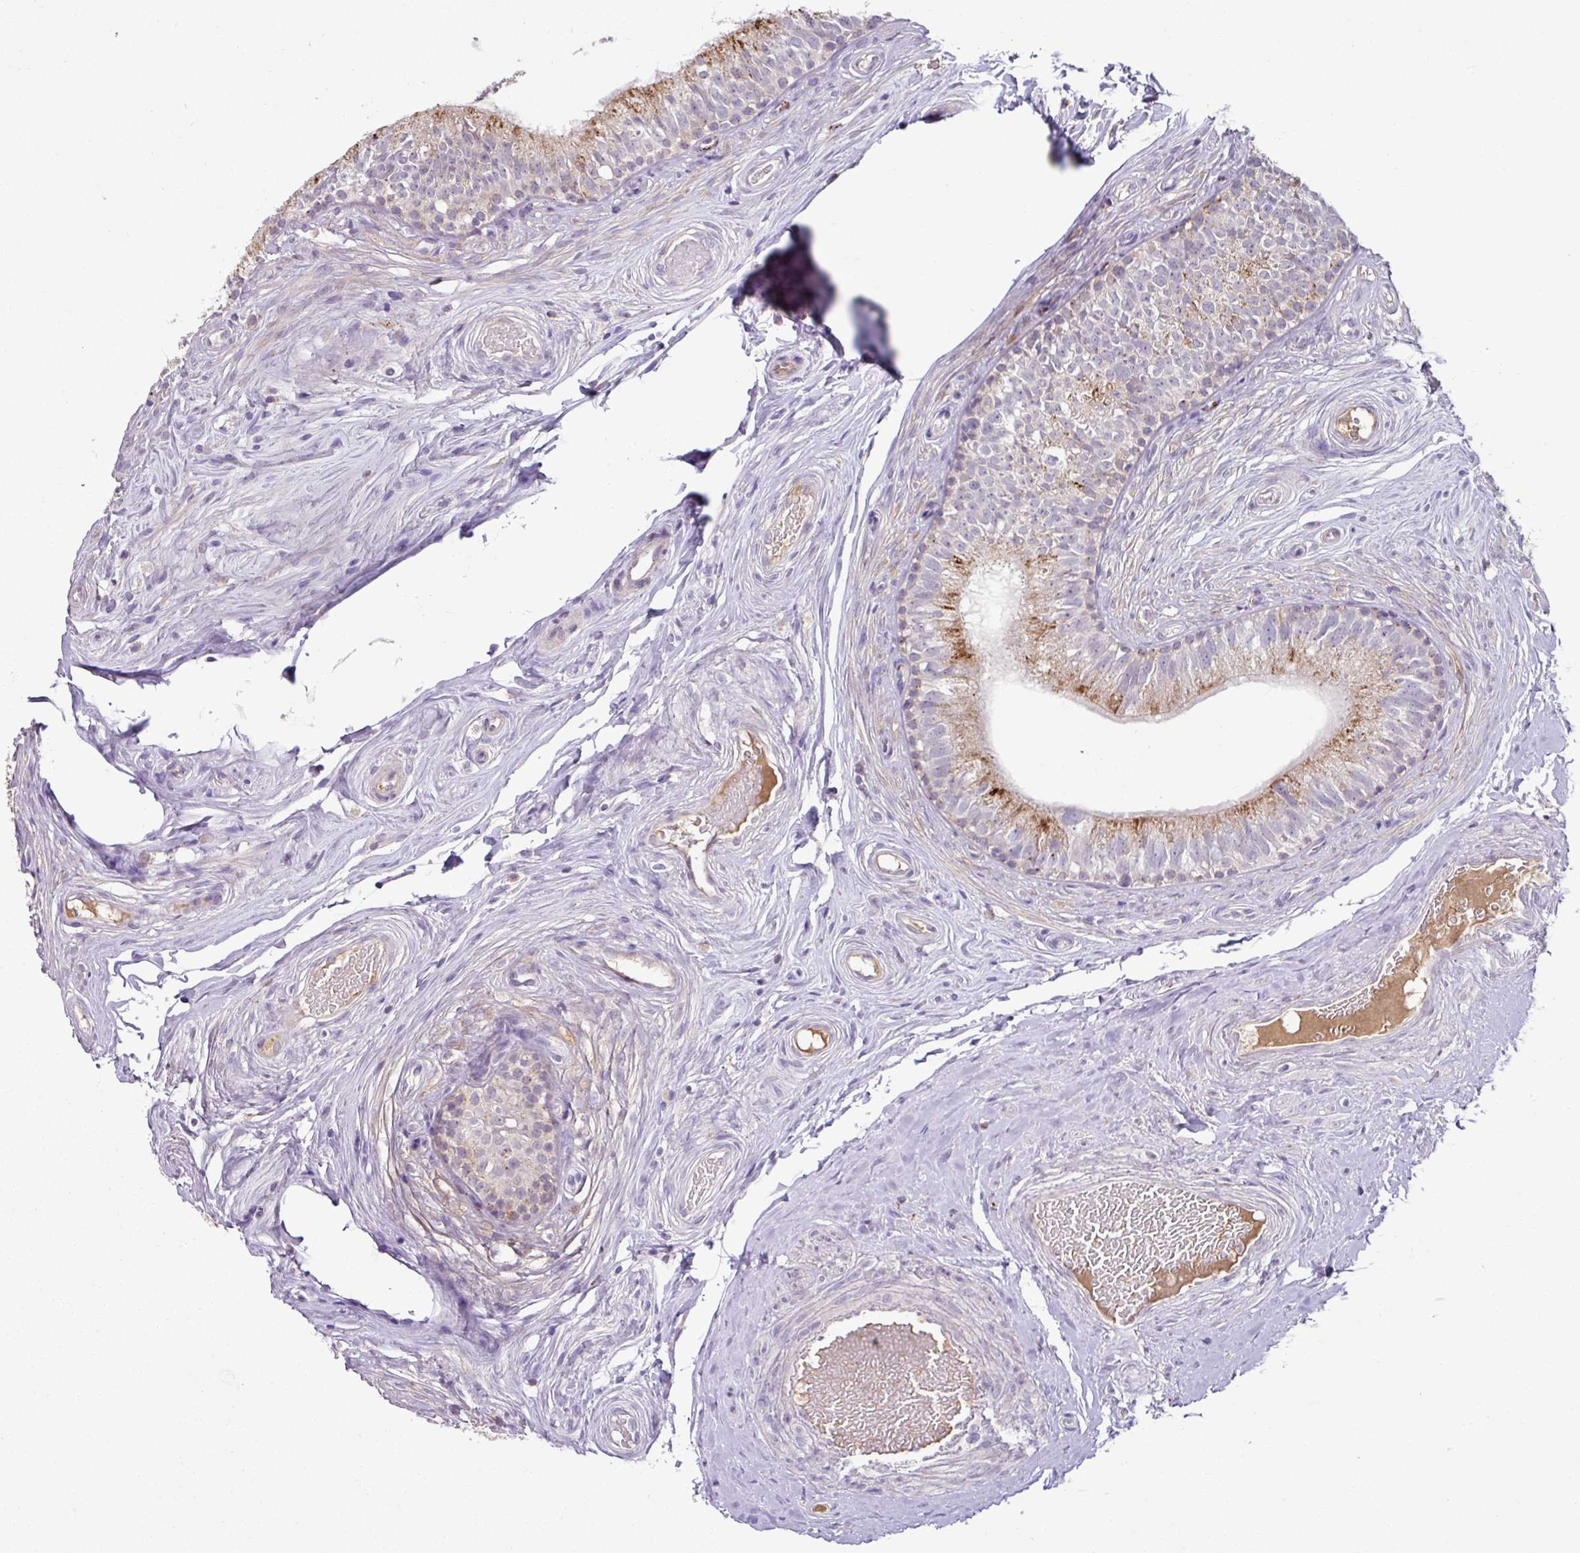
{"staining": {"intensity": "strong", "quantity": "25%-75%", "location": "cytoplasmic/membranous"}, "tissue": "epididymis", "cell_type": "Glandular cells", "image_type": "normal", "snomed": [{"axis": "morphology", "description": "Normal tissue, NOS"}, {"axis": "morphology", "description": "Seminoma, NOS"}, {"axis": "topography", "description": "Testis"}, {"axis": "topography", "description": "Epididymis"}], "caption": "The image exhibits immunohistochemical staining of unremarkable epididymis. There is strong cytoplasmic/membranous positivity is appreciated in about 25%-75% of glandular cells.", "gene": "PLEKHH3", "patient": {"sex": "male", "age": 45}}